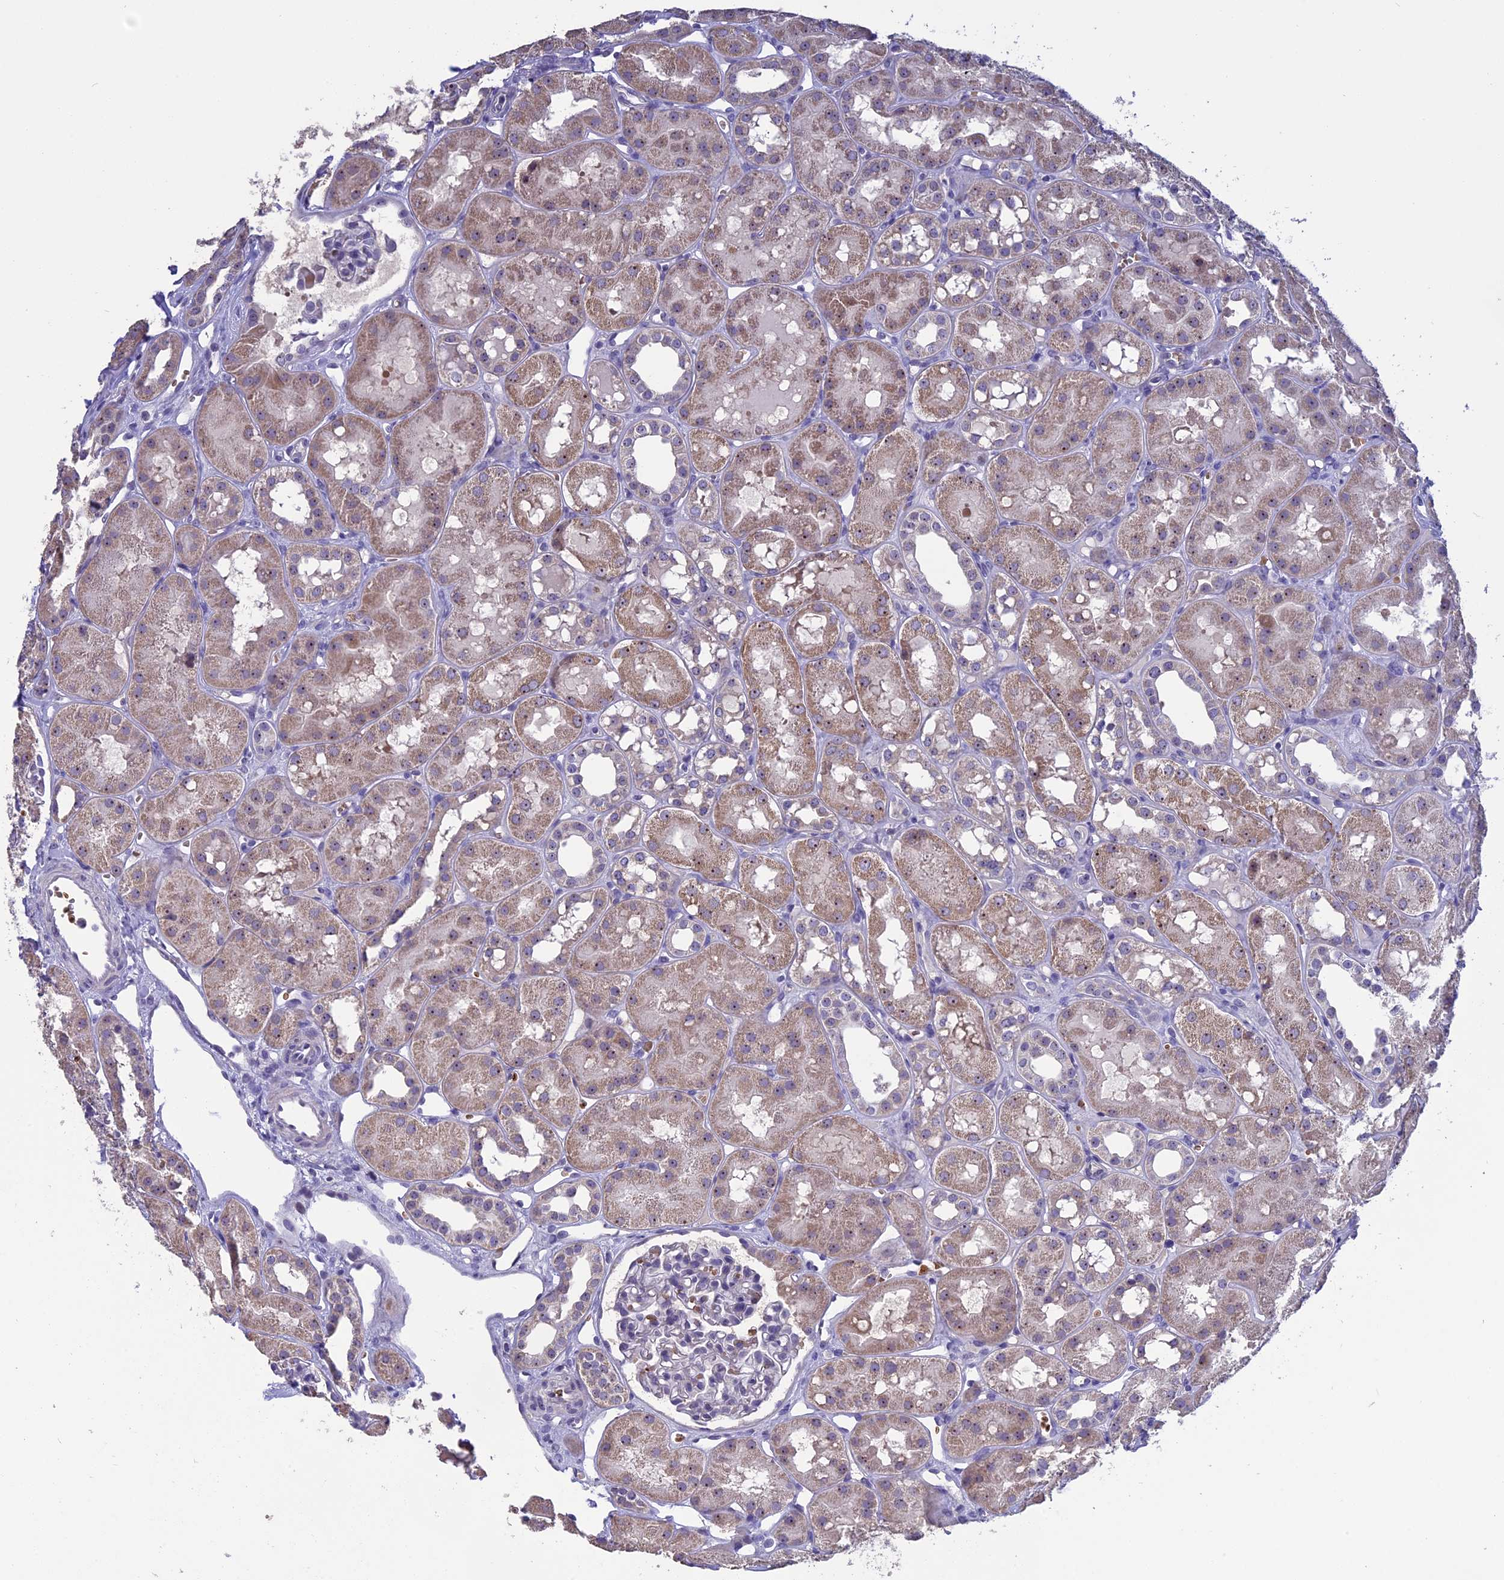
{"staining": {"intensity": "negative", "quantity": "none", "location": "none"}, "tissue": "kidney", "cell_type": "Cells in glomeruli", "image_type": "normal", "snomed": [{"axis": "morphology", "description": "Normal tissue, NOS"}, {"axis": "topography", "description": "Kidney"}], "caption": "Kidney stained for a protein using IHC shows no staining cells in glomeruli.", "gene": "KNOP1", "patient": {"sex": "male", "age": 16}}